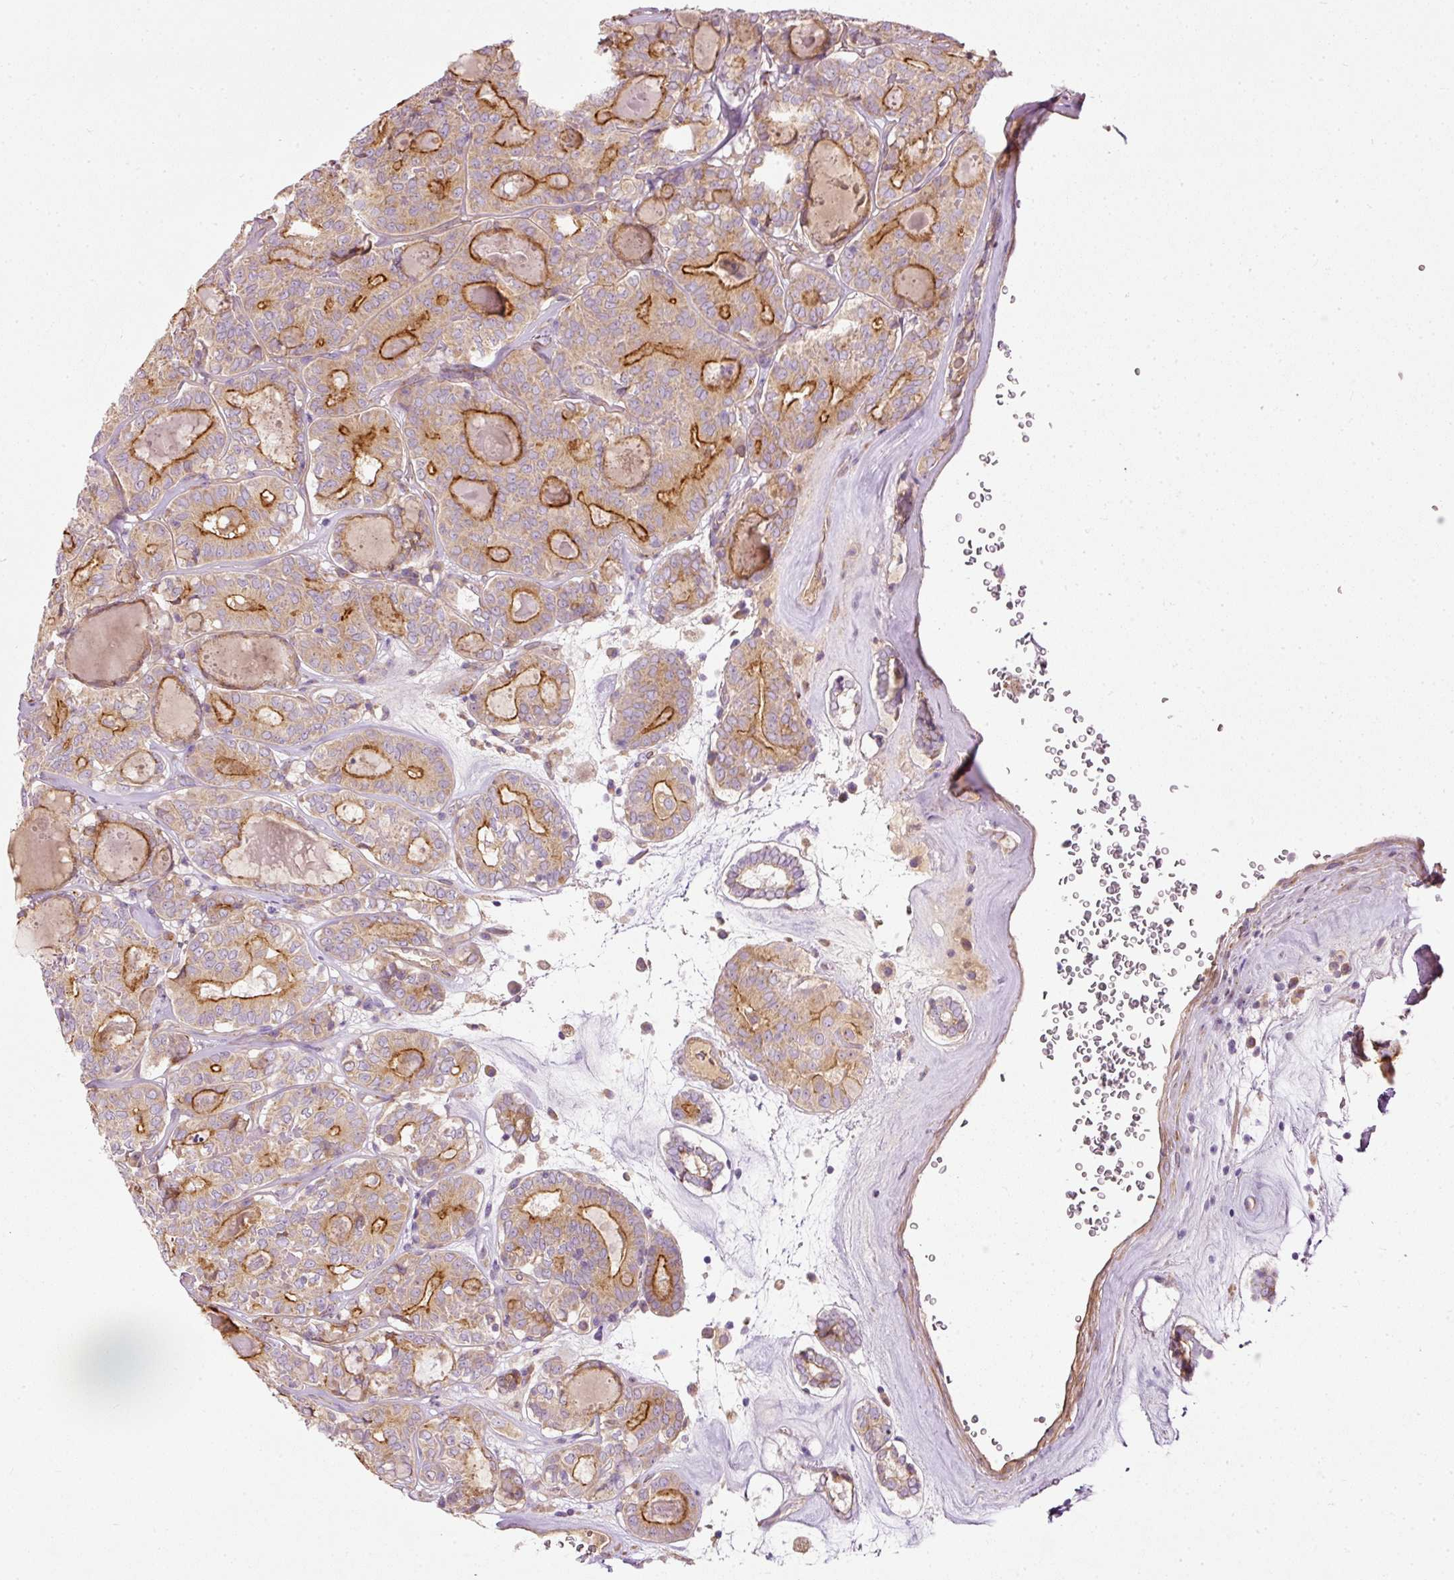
{"staining": {"intensity": "strong", "quantity": ">75%", "location": "cytoplasmic/membranous"}, "tissue": "thyroid cancer", "cell_type": "Tumor cells", "image_type": "cancer", "snomed": [{"axis": "morphology", "description": "Papillary adenocarcinoma, NOS"}, {"axis": "topography", "description": "Thyroid gland"}], "caption": "IHC photomicrograph of human thyroid papillary adenocarcinoma stained for a protein (brown), which displays high levels of strong cytoplasmic/membranous staining in approximately >75% of tumor cells.", "gene": "PAQR9", "patient": {"sex": "female", "age": 72}}